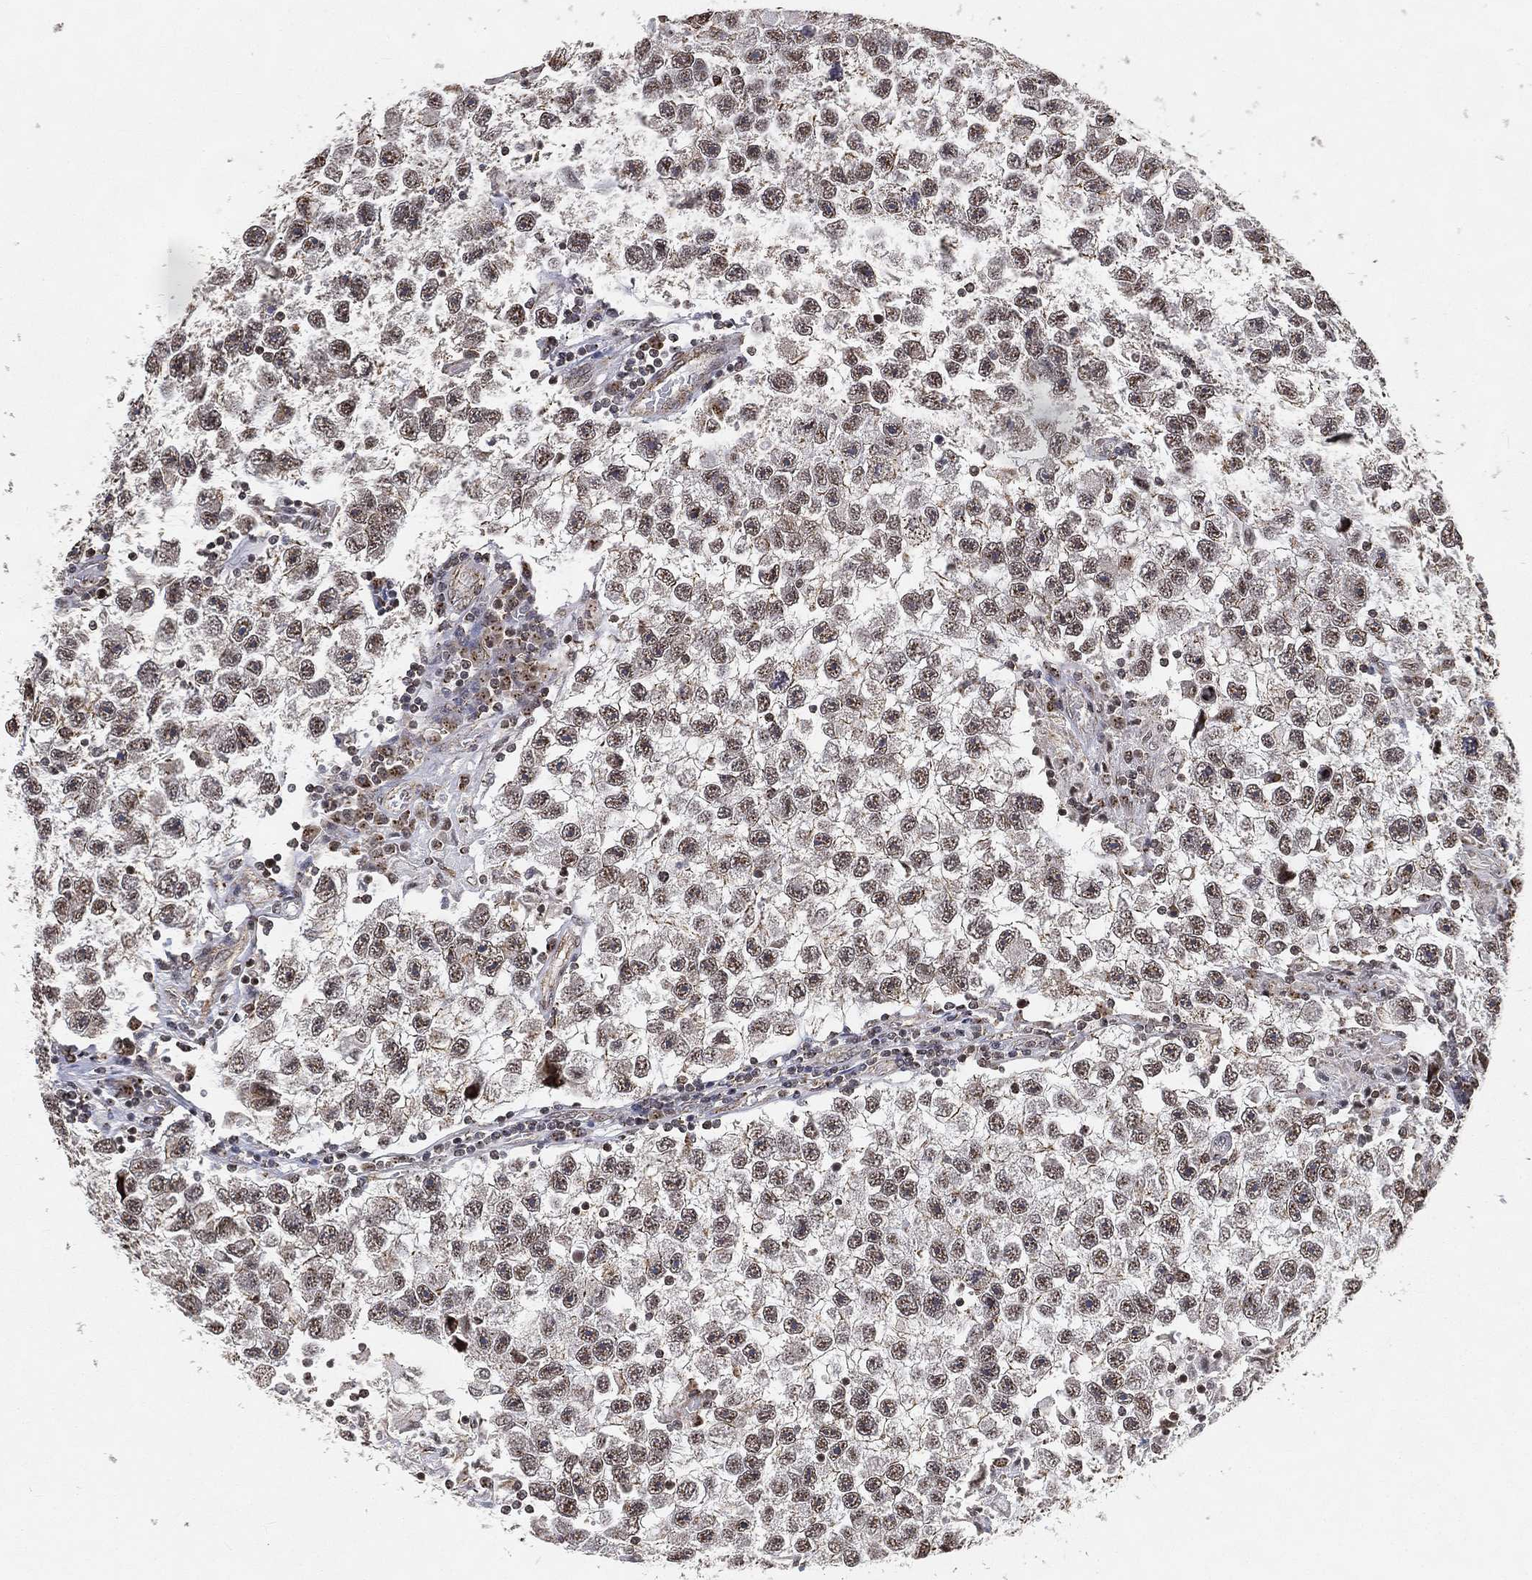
{"staining": {"intensity": "weak", "quantity": ">75%", "location": "nuclear"}, "tissue": "testis cancer", "cell_type": "Tumor cells", "image_type": "cancer", "snomed": [{"axis": "morphology", "description": "Seminoma, NOS"}, {"axis": "topography", "description": "Testis"}], "caption": "A histopathology image showing weak nuclear staining in about >75% of tumor cells in seminoma (testis), as visualized by brown immunohistochemical staining.", "gene": "RSRC2", "patient": {"sex": "male", "age": 26}}